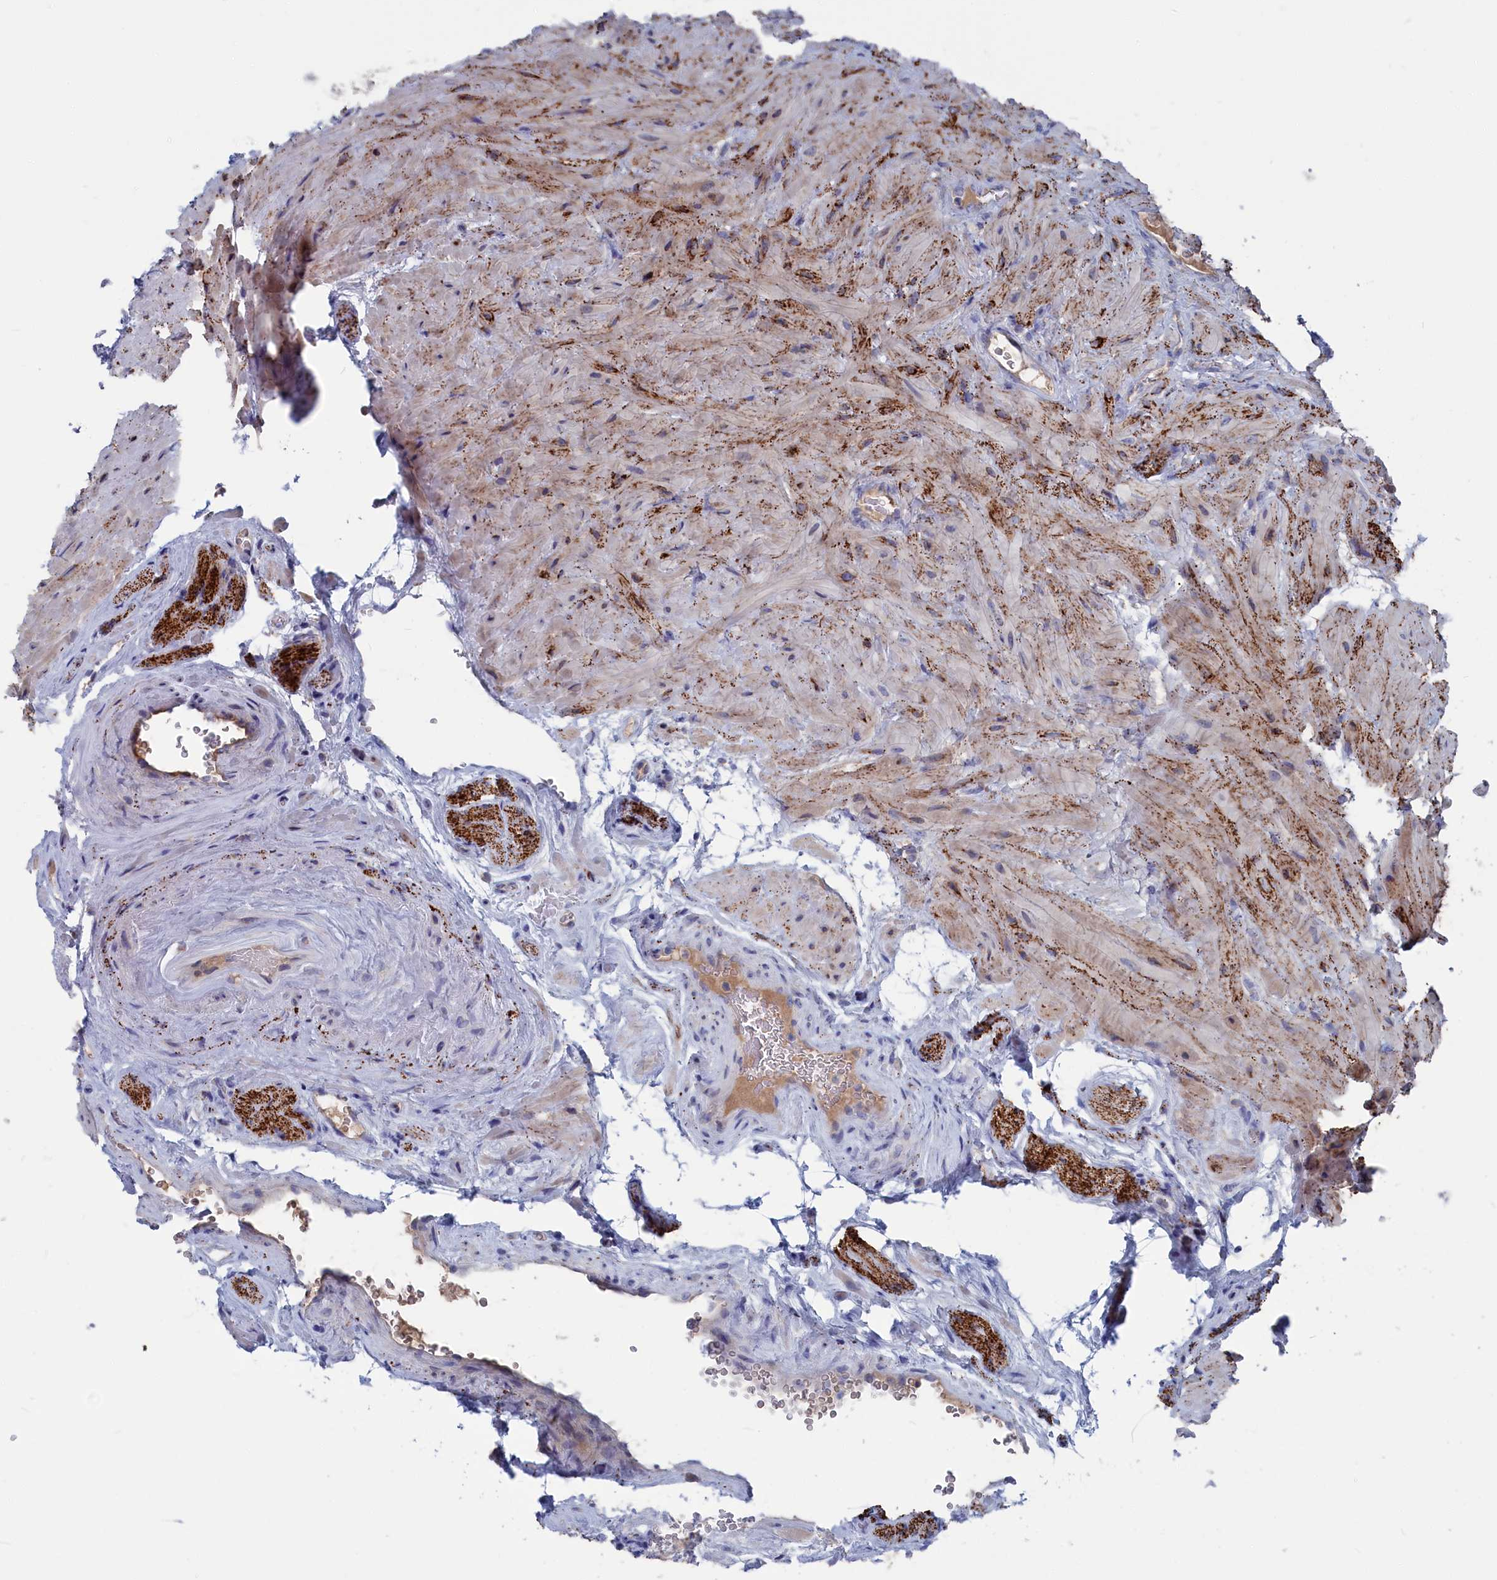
{"staining": {"intensity": "moderate", "quantity": ">75%", "location": "cytoplasmic/membranous"}, "tissue": "seminal vesicle", "cell_type": "Glandular cells", "image_type": "normal", "snomed": [{"axis": "morphology", "description": "Normal tissue, NOS"}, {"axis": "topography", "description": "Seminal veicle"}, {"axis": "topography", "description": "Peripheral nerve tissue"}], "caption": "The immunohistochemical stain highlights moderate cytoplasmic/membranous positivity in glandular cells of benign seminal vesicle. Using DAB (brown) and hematoxylin (blue) stains, captured at high magnification using brightfield microscopy.", "gene": "CEND1", "patient": {"sex": "male", "age": 67}}